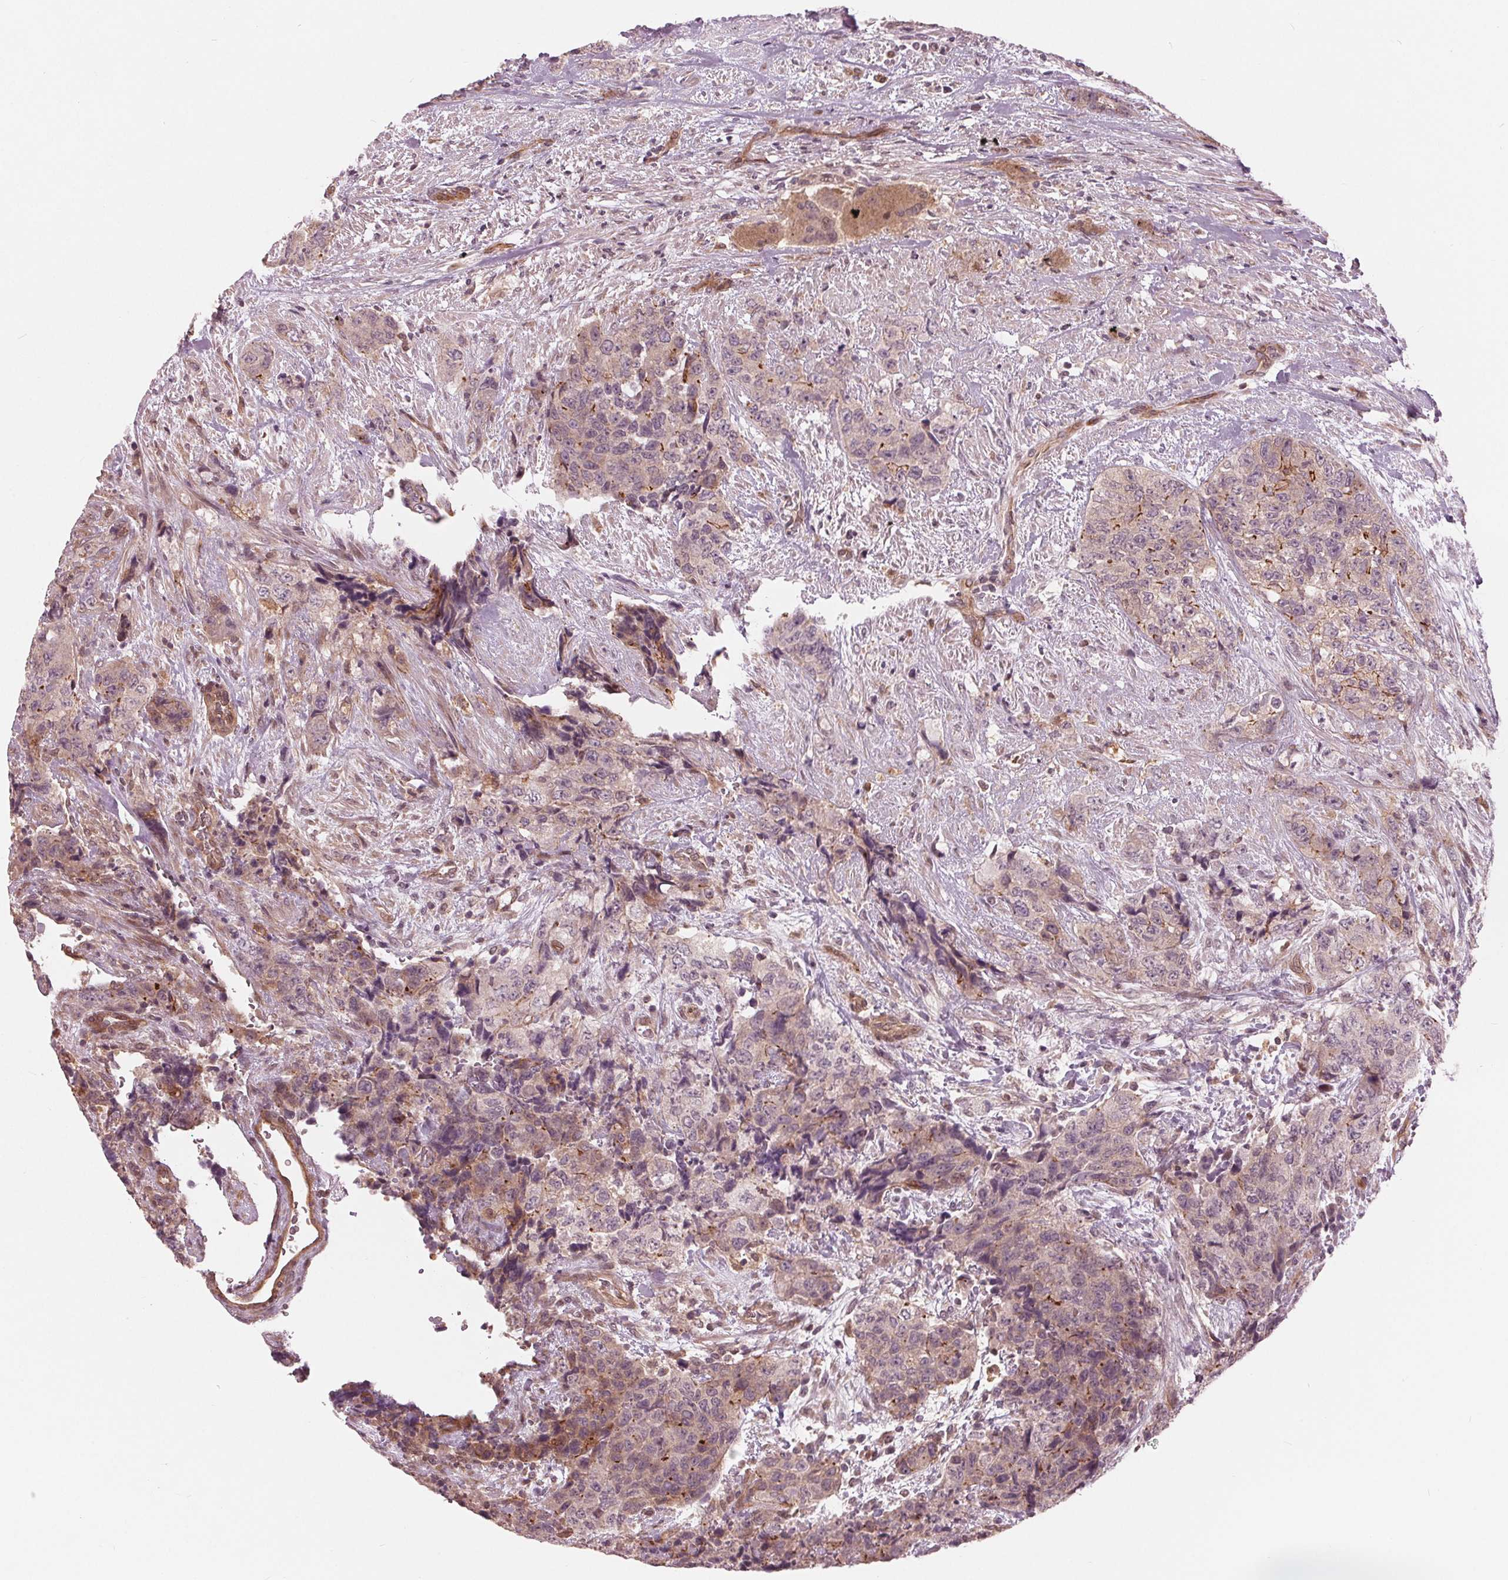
{"staining": {"intensity": "negative", "quantity": "none", "location": "none"}, "tissue": "urothelial cancer", "cell_type": "Tumor cells", "image_type": "cancer", "snomed": [{"axis": "morphology", "description": "Urothelial carcinoma, High grade"}, {"axis": "topography", "description": "Urinary bladder"}], "caption": "DAB (3,3'-diaminobenzidine) immunohistochemical staining of urothelial cancer reveals no significant staining in tumor cells.", "gene": "TXNIP", "patient": {"sex": "female", "age": 78}}